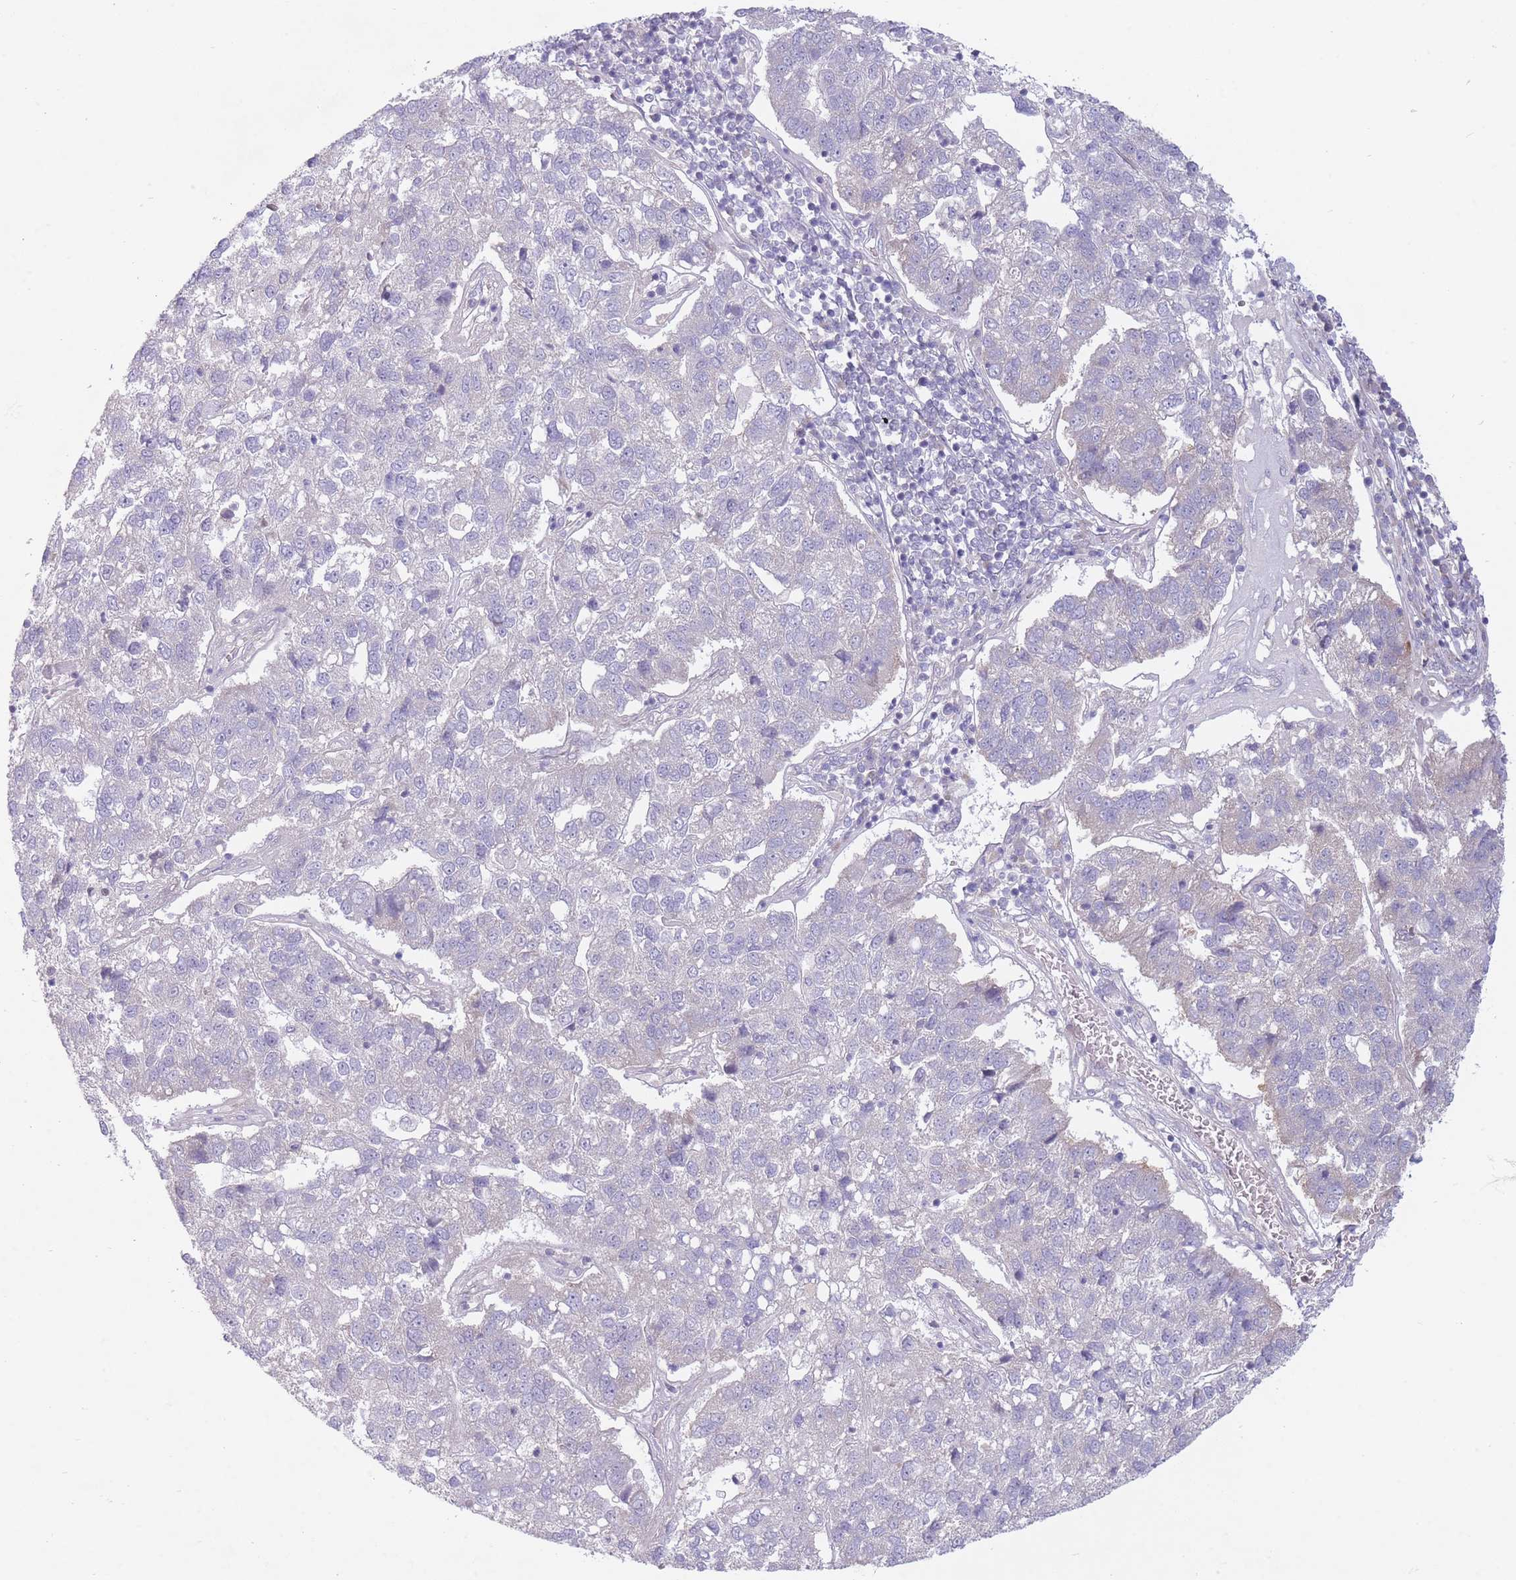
{"staining": {"intensity": "negative", "quantity": "none", "location": "none"}, "tissue": "pancreatic cancer", "cell_type": "Tumor cells", "image_type": "cancer", "snomed": [{"axis": "morphology", "description": "Adenocarcinoma, NOS"}, {"axis": "topography", "description": "Pancreas"}], "caption": "Photomicrograph shows no significant protein expression in tumor cells of pancreatic cancer (adenocarcinoma).", "gene": "PNPLA5", "patient": {"sex": "female", "age": 61}}